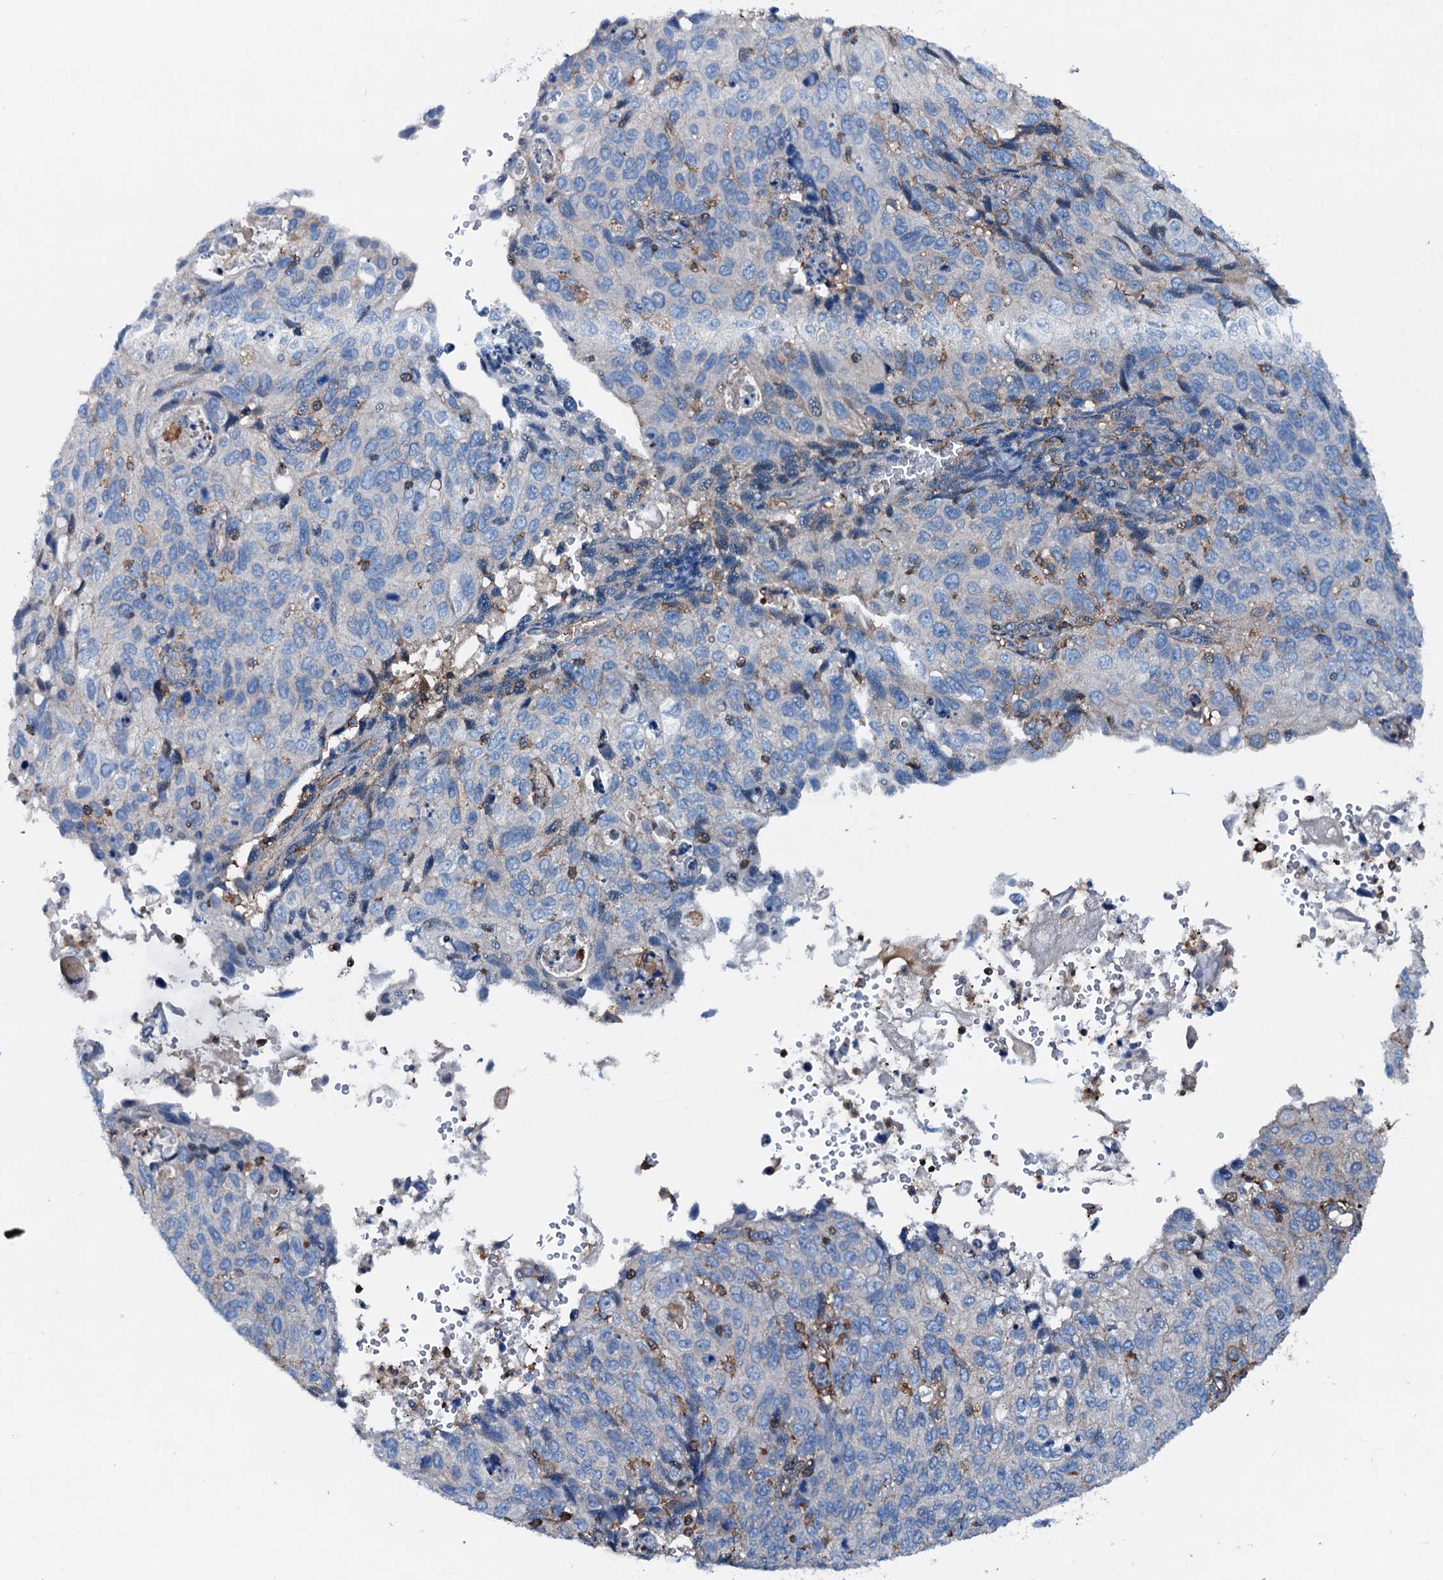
{"staining": {"intensity": "negative", "quantity": "none", "location": "none"}, "tissue": "cervical cancer", "cell_type": "Tumor cells", "image_type": "cancer", "snomed": [{"axis": "morphology", "description": "Squamous cell carcinoma, NOS"}, {"axis": "topography", "description": "Cervix"}], "caption": "High magnification brightfield microscopy of cervical cancer stained with DAB (brown) and counterstained with hematoxylin (blue): tumor cells show no significant staining.", "gene": "MS4A4E", "patient": {"sex": "female", "age": 70}}